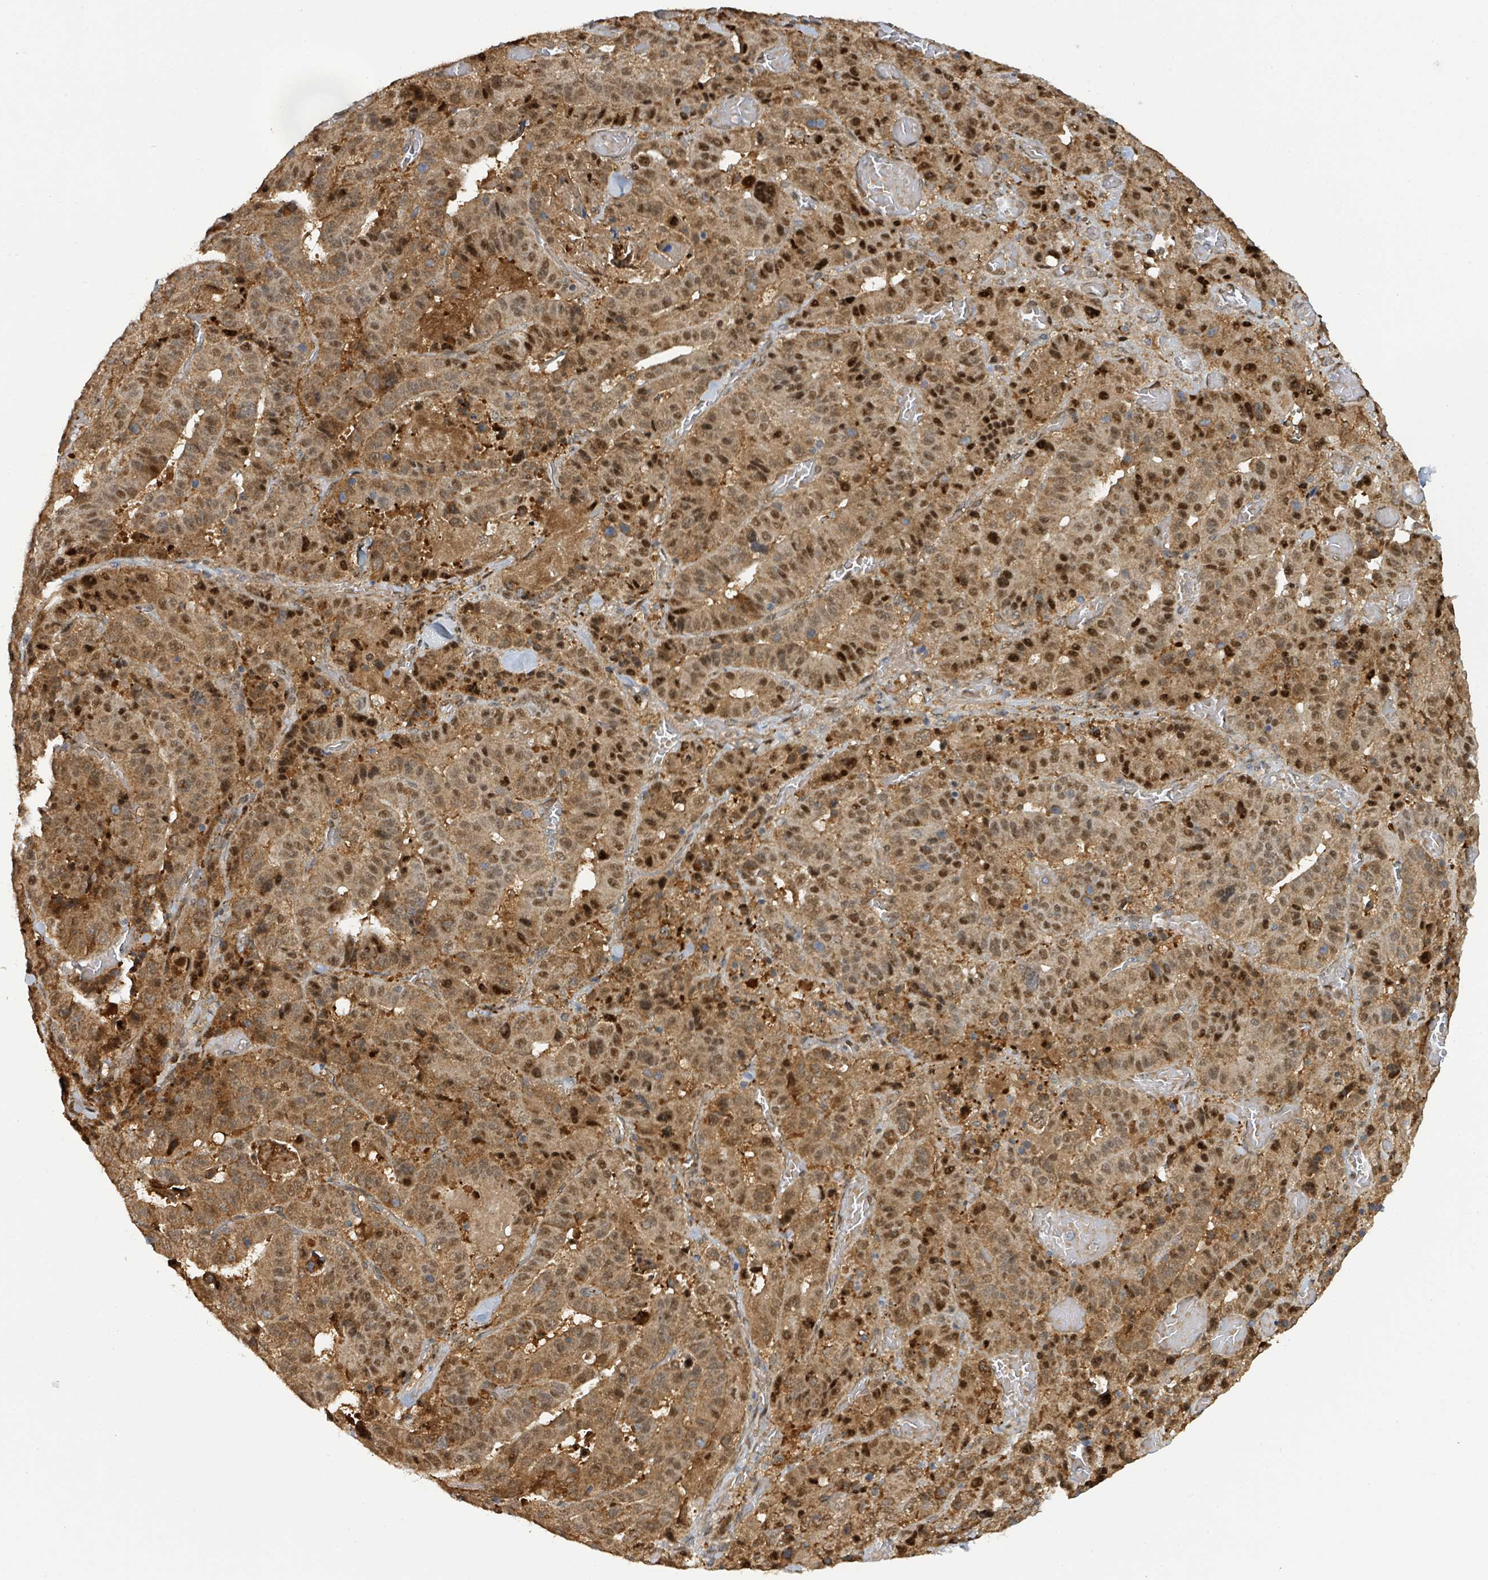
{"staining": {"intensity": "moderate", "quantity": ">75%", "location": "cytoplasmic/membranous,nuclear"}, "tissue": "stomach cancer", "cell_type": "Tumor cells", "image_type": "cancer", "snomed": [{"axis": "morphology", "description": "Adenocarcinoma, NOS"}, {"axis": "topography", "description": "Stomach"}], "caption": "The histopathology image exhibits immunohistochemical staining of stomach adenocarcinoma. There is moderate cytoplasmic/membranous and nuclear expression is identified in about >75% of tumor cells.", "gene": "PSMB7", "patient": {"sex": "male", "age": 48}}